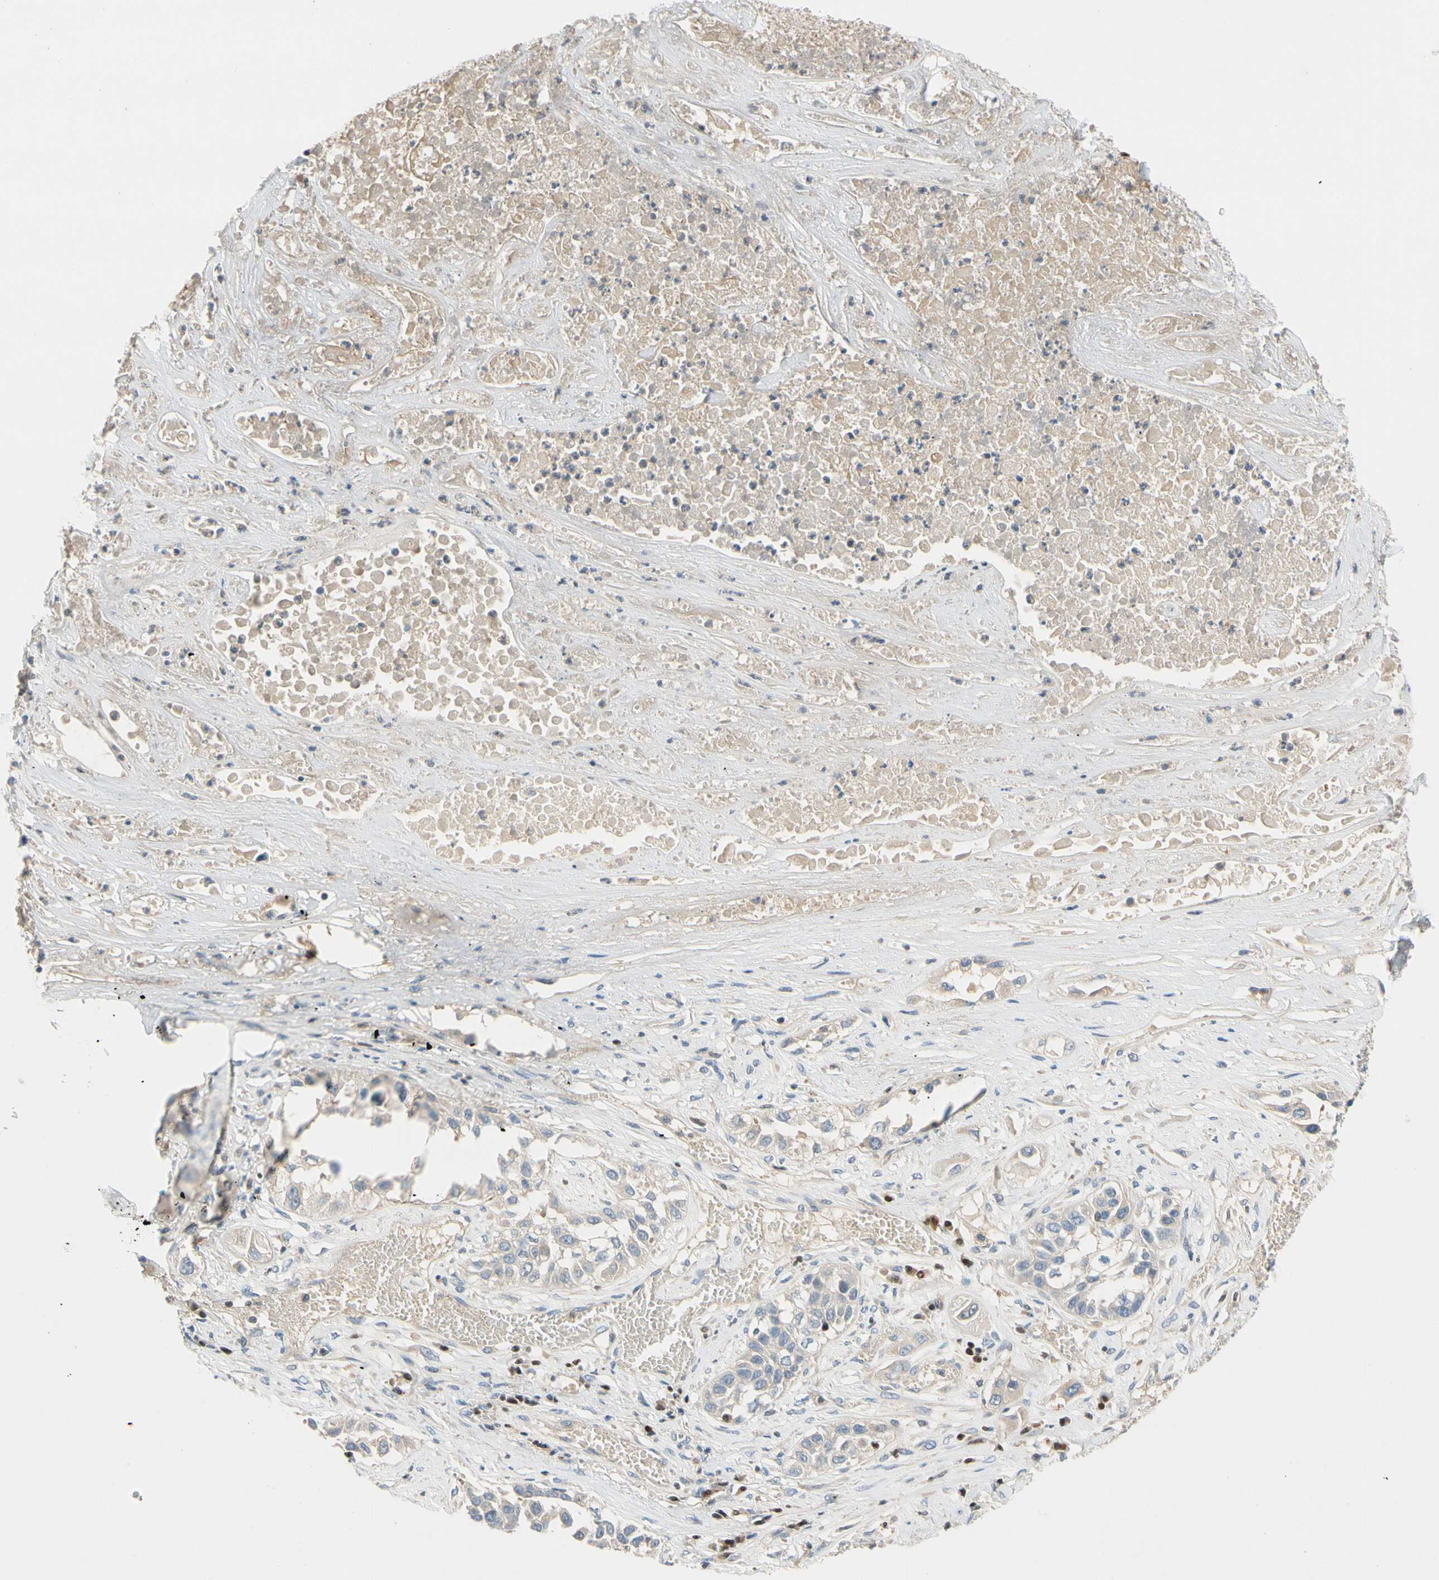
{"staining": {"intensity": "negative", "quantity": "none", "location": "none"}, "tissue": "lung cancer", "cell_type": "Tumor cells", "image_type": "cancer", "snomed": [{"axis": "morphology", "description": "Squamous cell carcinoma, NOS"}, {"axis": "topography", "description": "Lung"}], "caption": "Protein analysis of lung cancer (squamous cell carcinoma) exhibits no significant expression in tumor cells. (DAB (3,3'-diaminobenzidine) immunohistochemistry with hematoxylin counter stain).", "gene": "SP140", "patient": {"sex": "male", "age": 71}}